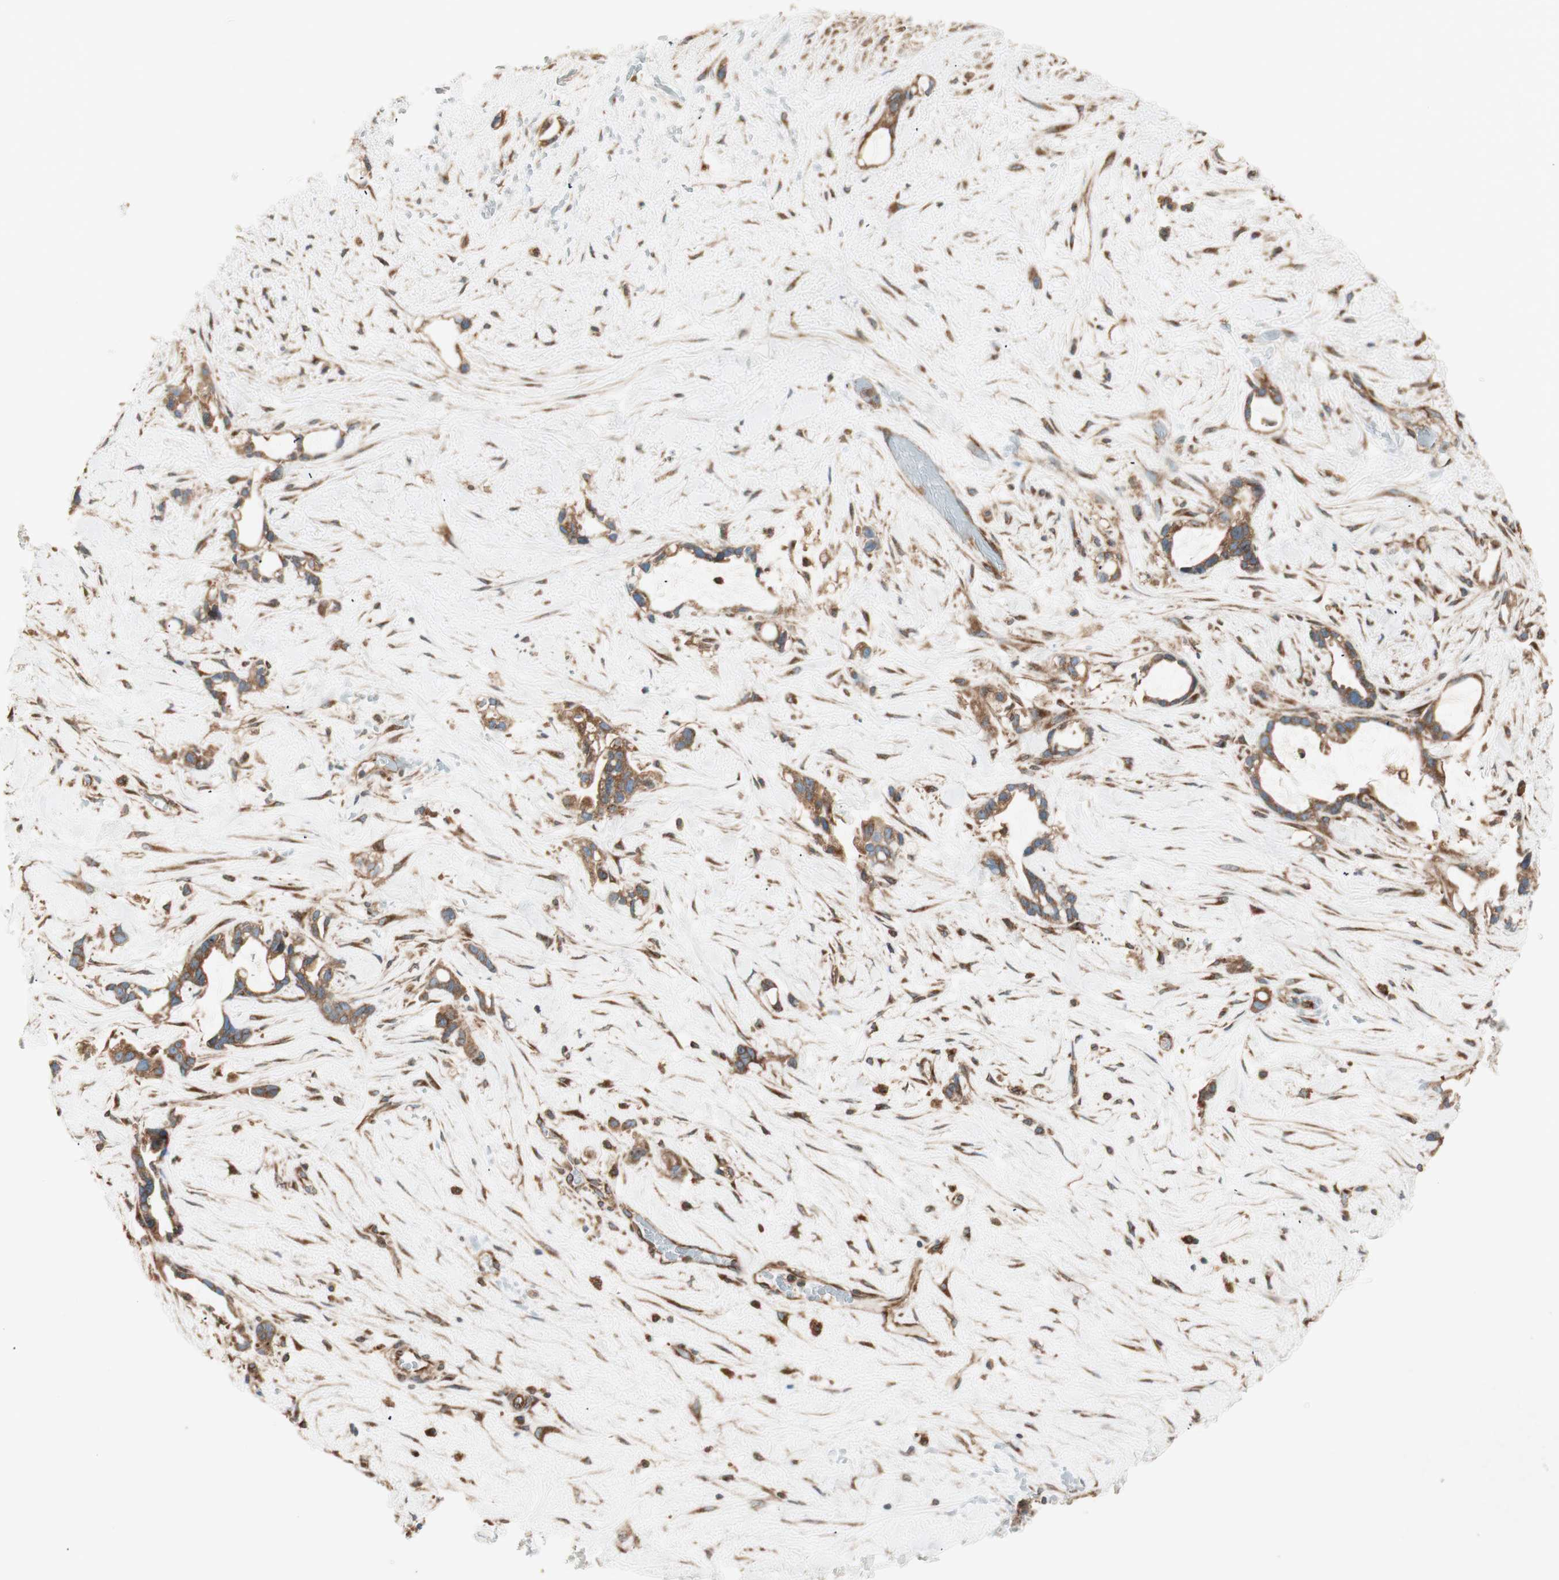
{"staining": {"intensity": "strong", "quantity": ">75%", "location": "cytoplasmic/membranous"}, "tissue": "liver cancer", "cell_type": "Tumor cells", "image_type": "cancer", "snomed": [{"axis": "morphology", "description": "Cholangiocarcinoma"}, {"axis": "topography", "description": "Liver"}], "caption": "Liver cancer tissue demonstrates strong cytoplasmic/membranous positivity in about >75% of tumor cells", "gene": "RAB5A", "patient": {"sex": "female", "age": 65}}